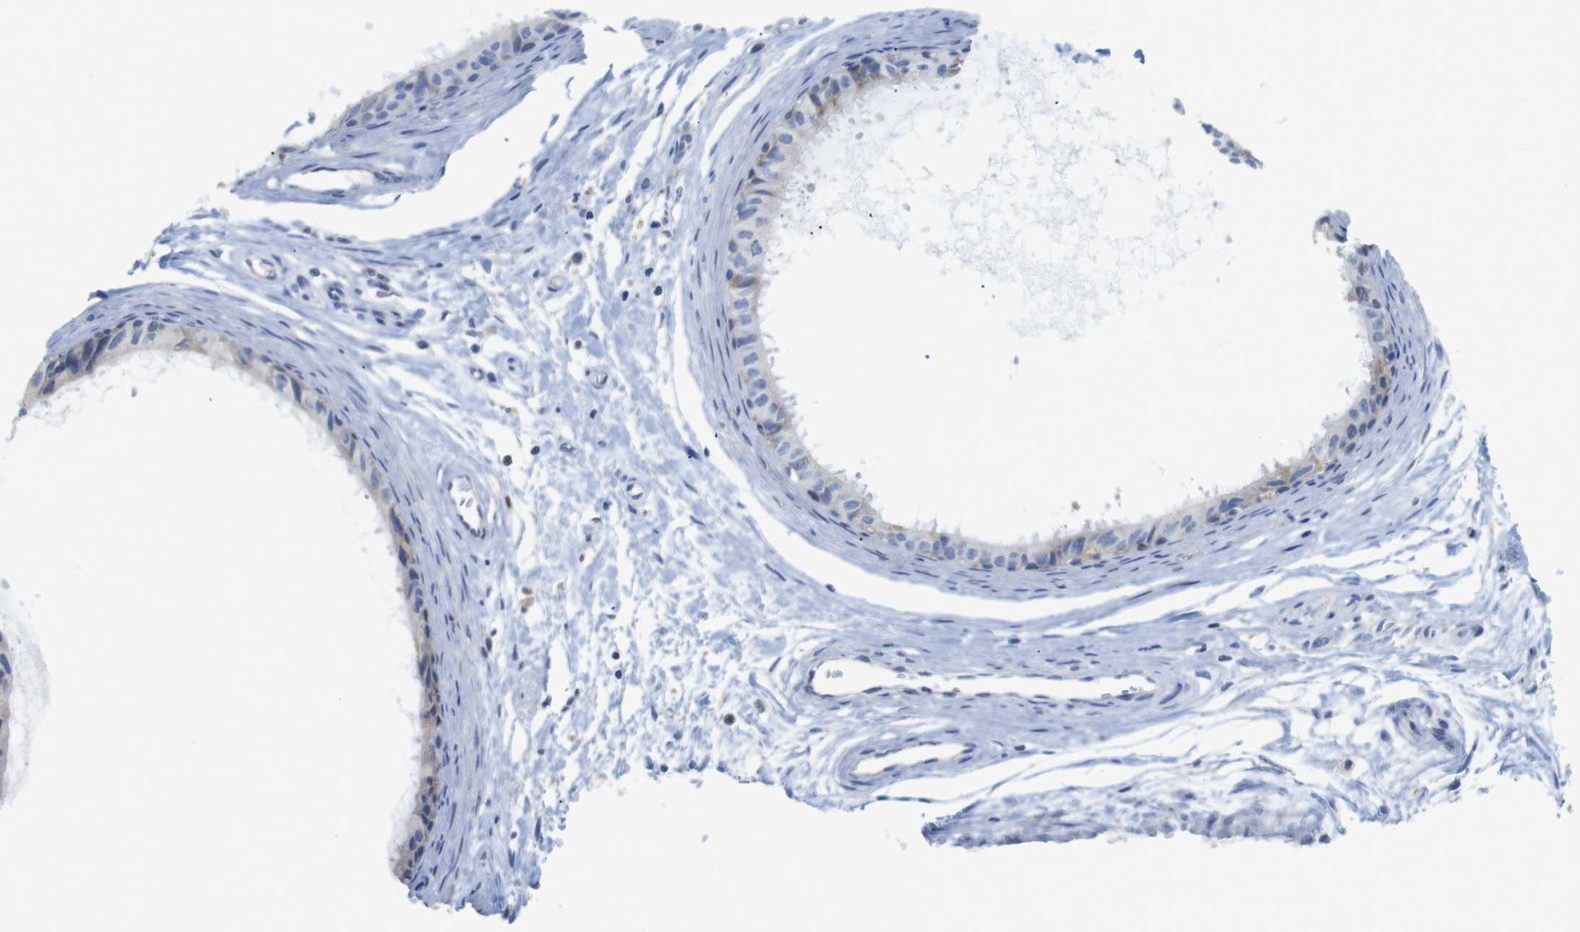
{"staining": {"intensity": "weak", "quantity": ">75%", "location": "cytoplasmic/membranous"}, "tissue": "epididymis", "cell_type": "Glandular cells", "image_type": "normal", "snomed": [{"axis": "morphology", "description": "Normal tissue, NOS"}, {"axis": "morphology", "description": "Inflammation, NOS"}, {"axis": "topography", "description": "Epididymis"}], "caption": "Immunohistochemical staining of benign epididymis reveals low levels of weak cytoplasmic/membranous expression in about >75% of glandular cells. Nuclei are stained in blue.", "gene": "NEBL", "patient": {"sex": "male", "age": 85}}